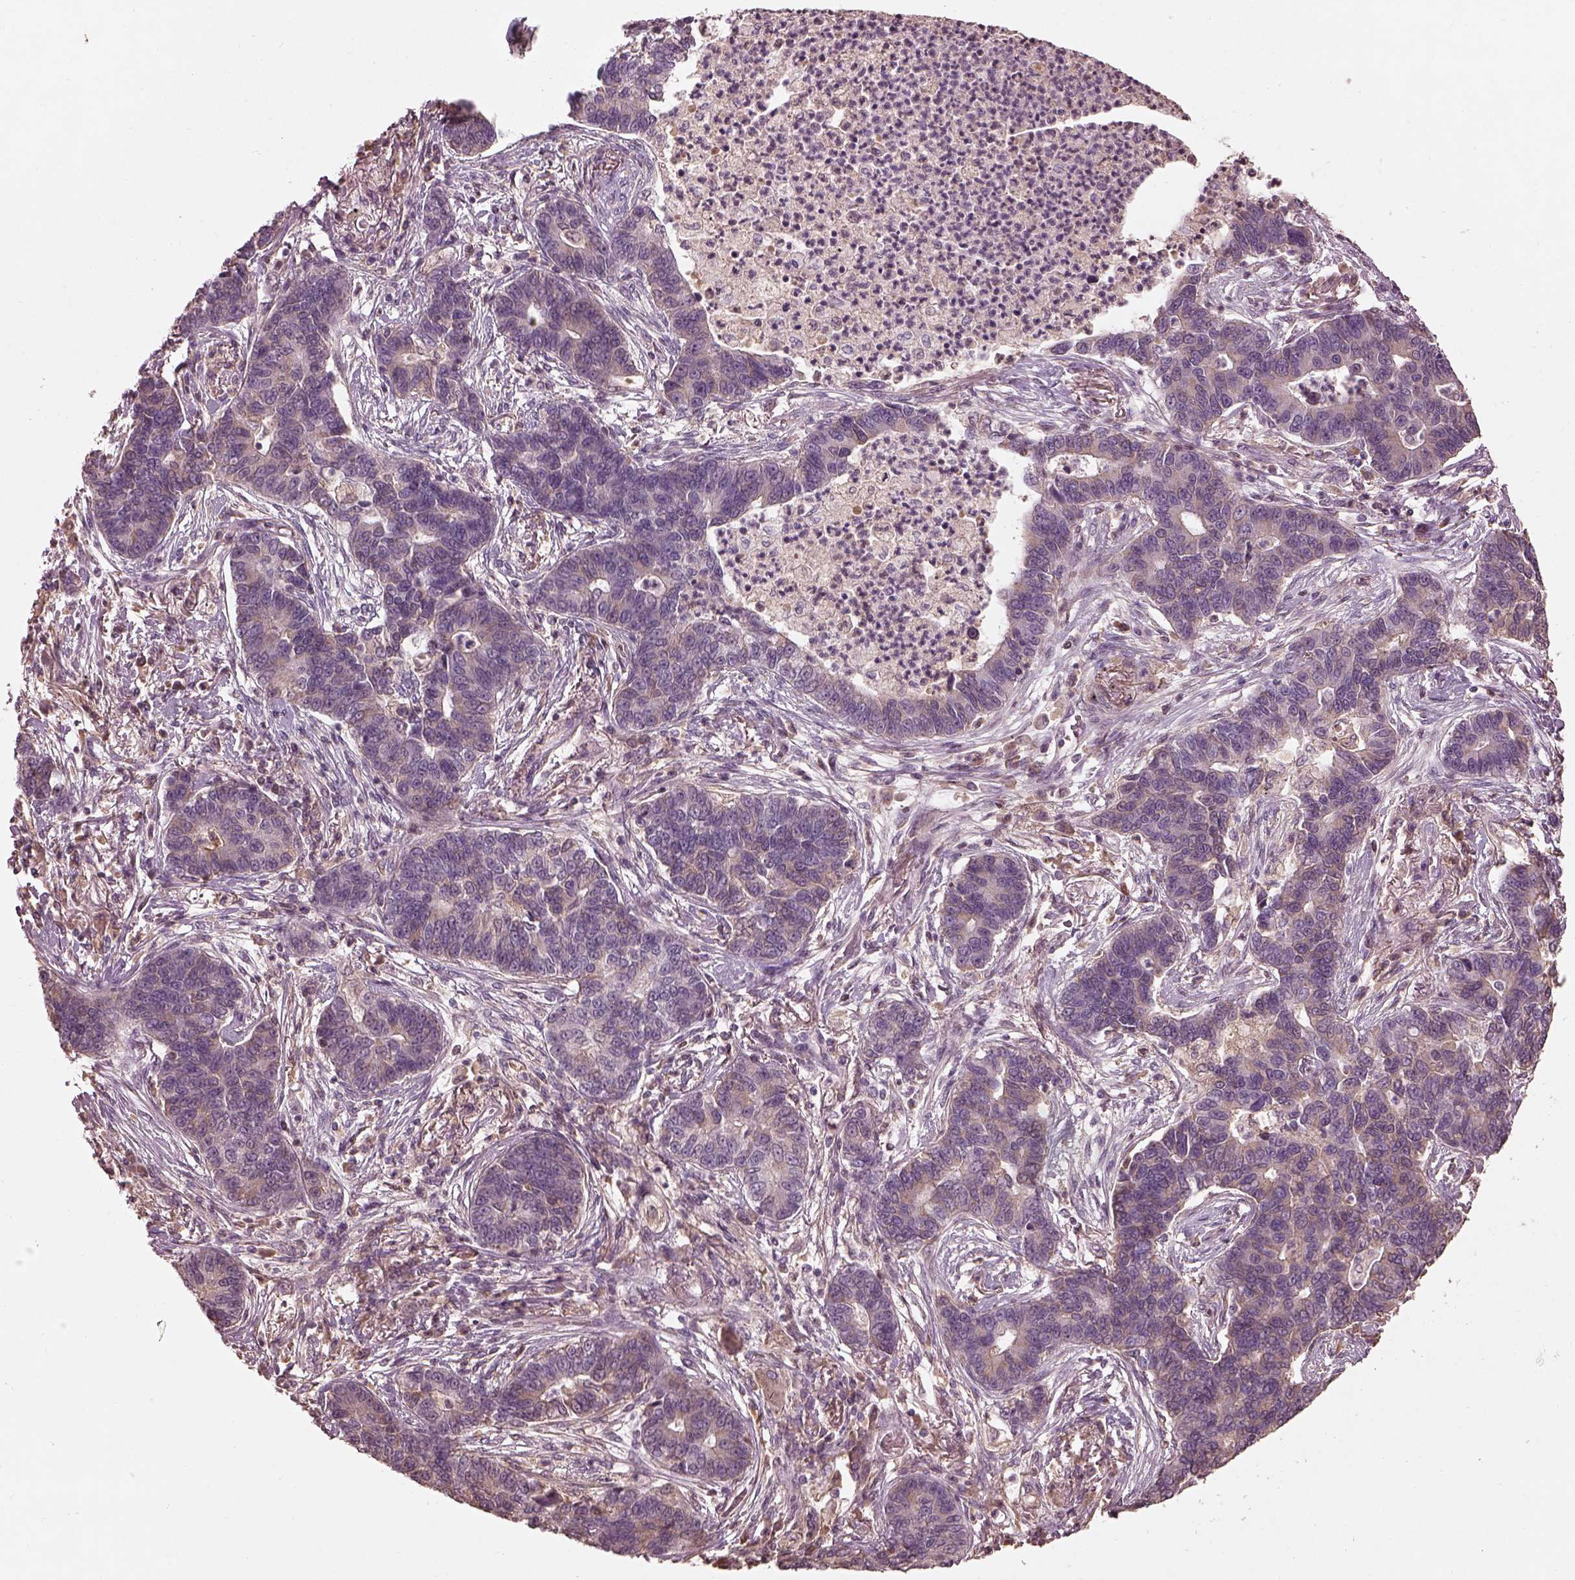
{"staining": {"intensity": "negative", "quantity": "none", "location": "none"}, "tissue": "lung cancer", "cell_type": "Tumor cells", "image_type": "cancer", "snomed": [{"axis": "morphology", "description": "Adenocarcinoma, NOS"}, {"axis": "topography", "description": "Lung"}], "caption": "The immunohistochemistry micrograph has no significant staining in tumor cells of adenocarcinoma (lung) tissue. Brightfield microscopy of immunohistochemistry stained with DAB (brown) and hematoxylin (blue), captured at high magnification.", "gene": "CALR3", "patient": {"sex": "female", "age": 57}}